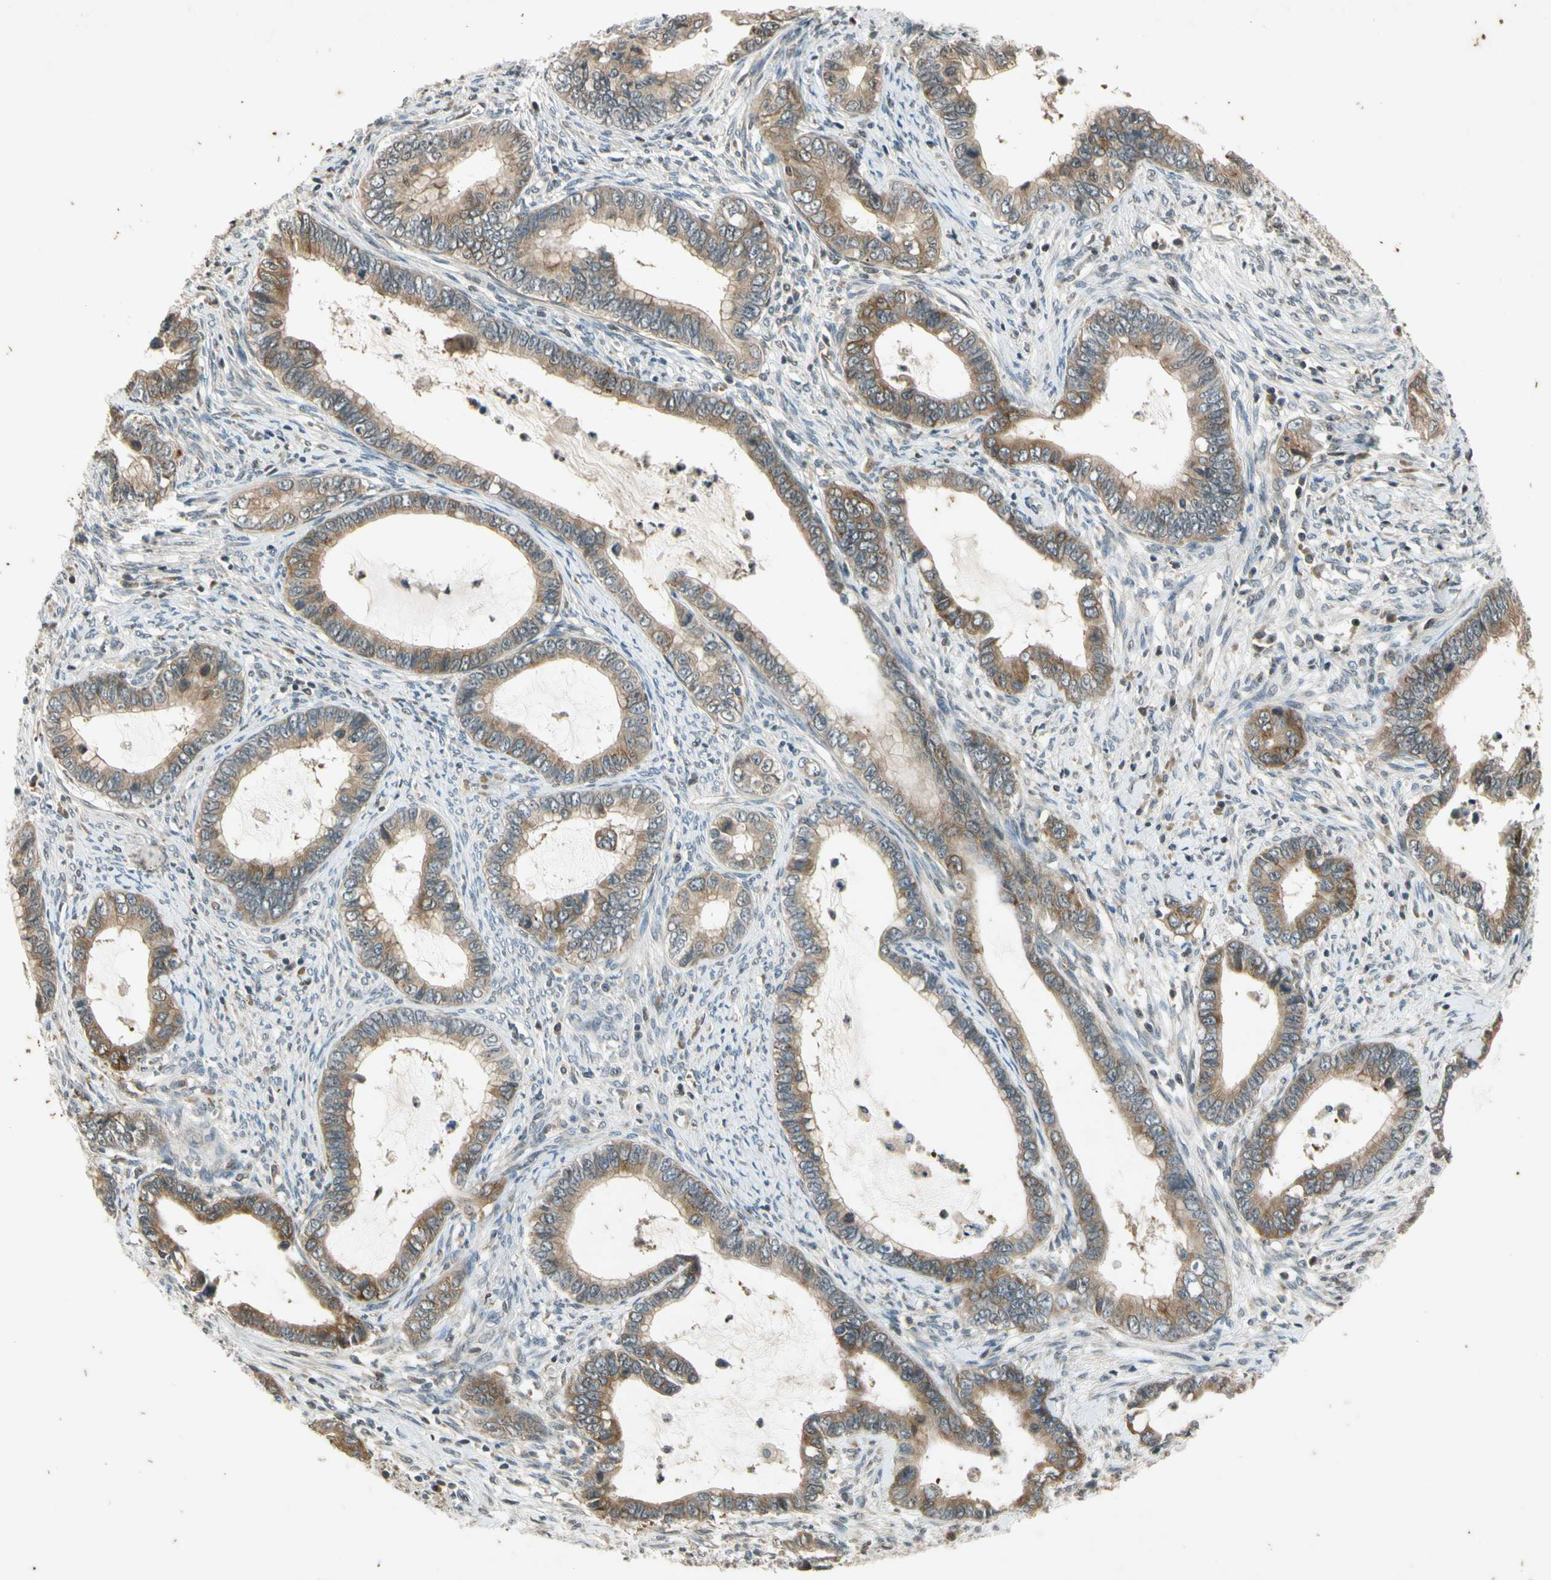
{"staining": {"intensity": "moderate", "quantity": ">75%", "location": "cytoplasmic/membranous"}, "tissue": "cervical cancer", "cell_type": "Tumor cells", "image_type": "cancer", "snomed": [{"axis": "morphology", "description": "Adenocarcinoma, NOS"}, {"axis": "topography", "description": "Cervix"}], "caption": "Adenocarcinoma (cervical) stained for a protein (brown) exhibits moderate cytoplasmic/membranous positive staining in about >75% of tumor cells.", "gene": "EFNB2", "patient": {"sex": "female", "age": 44}}